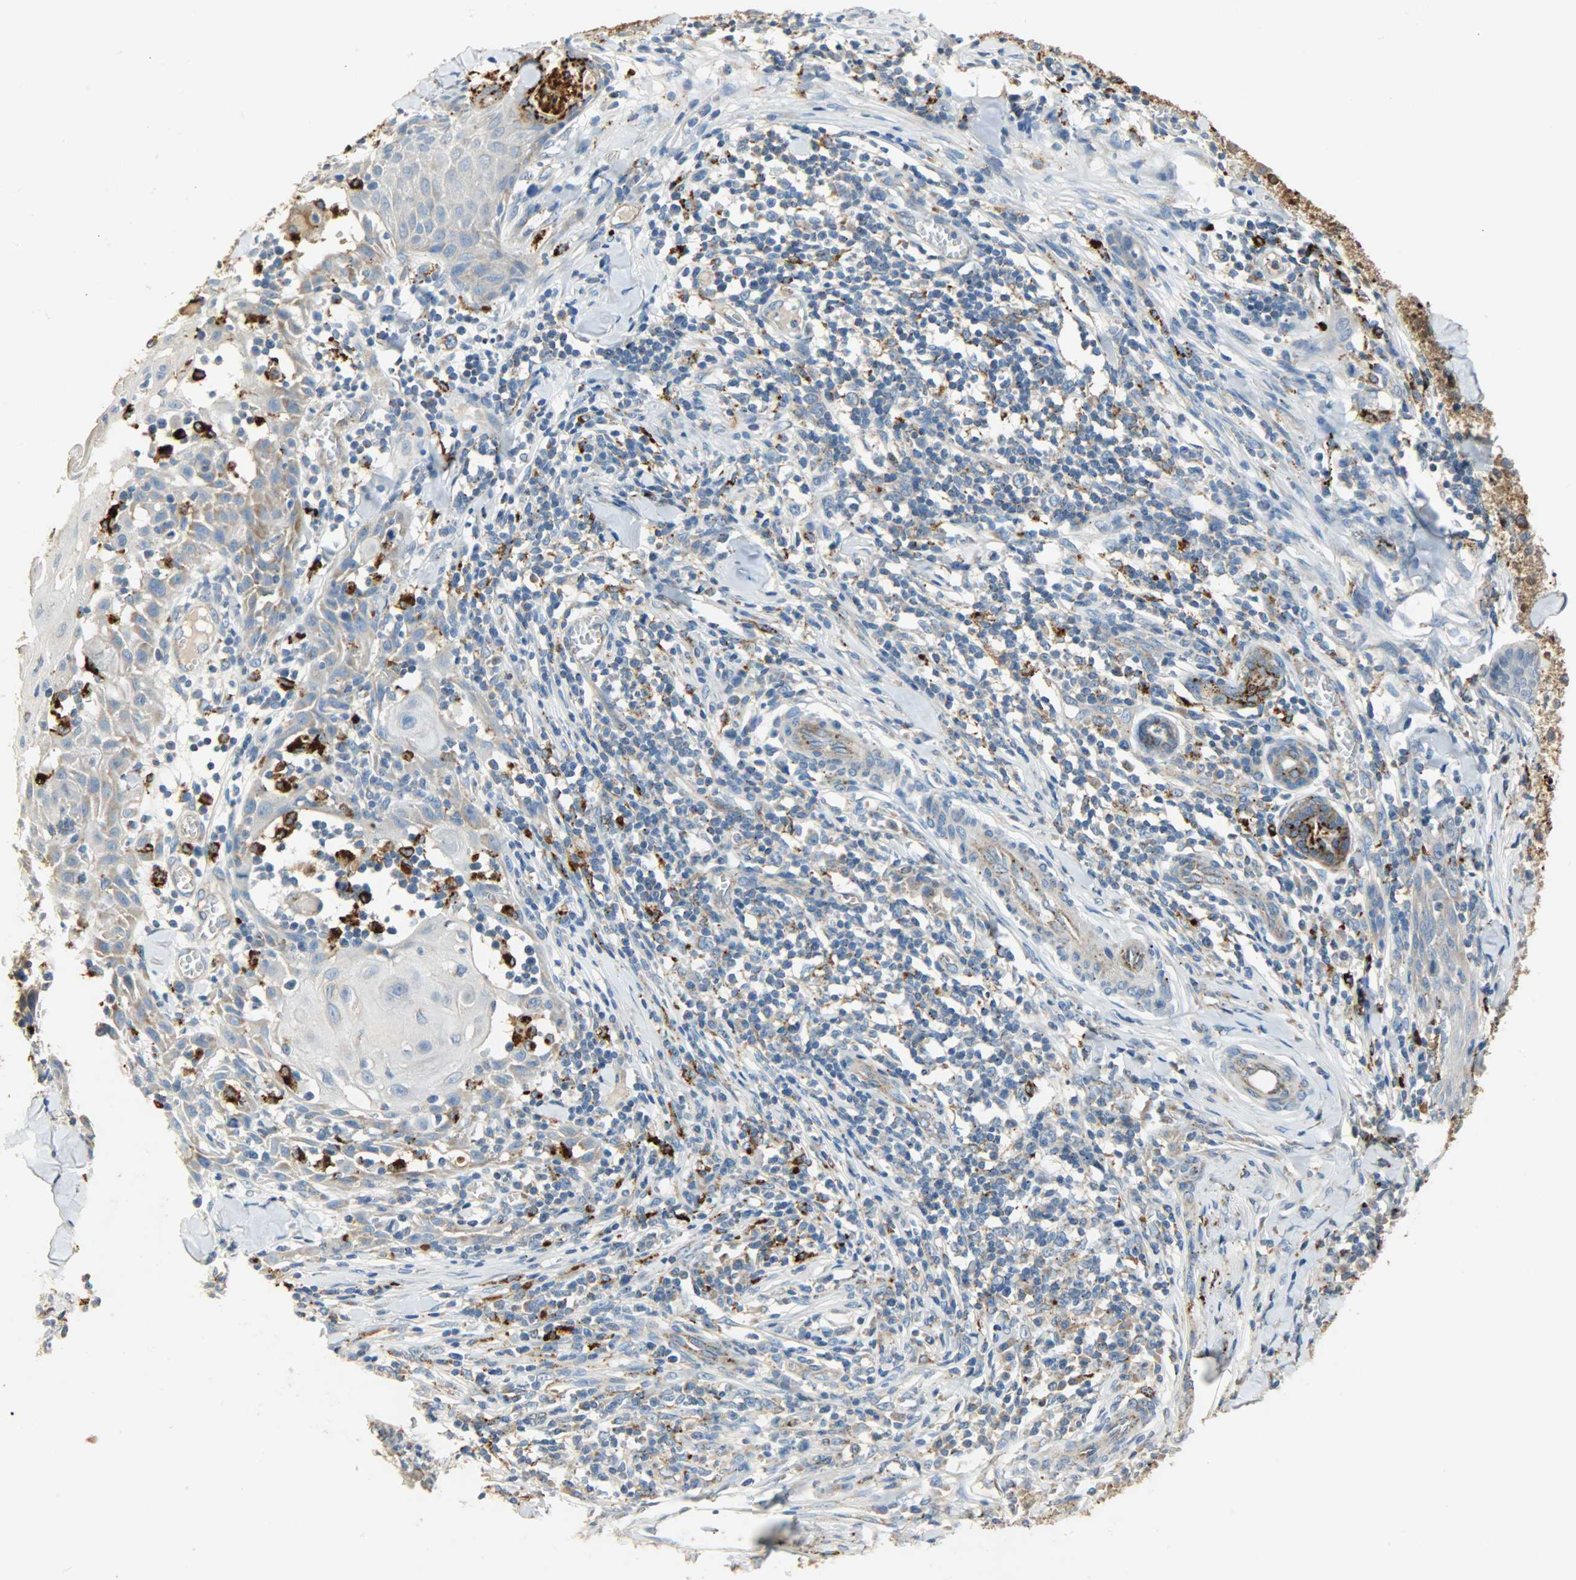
{"staining": {"intensity": "weak", "quantity": "25%-75%", "location": "cytoplasmic/membranous"}, "tissue": "skin cancer", "cell_type": "Tumor cells", "image_type": "cancer", "snomed": [{"axis": "morphology", "description": "Squamous cell carcinoma, NOS"}, {"axis": "topography", "description": "Skin"}], "caption": "Immunohistochemical staining of human skin cancer (squamous cell carcinoma) displays weak cytoplasmic/membranous protein expression in about 25%-75% of tumor cells.", "gene": "ASAH1", "patient": {"sex": "male", "age": 24}}